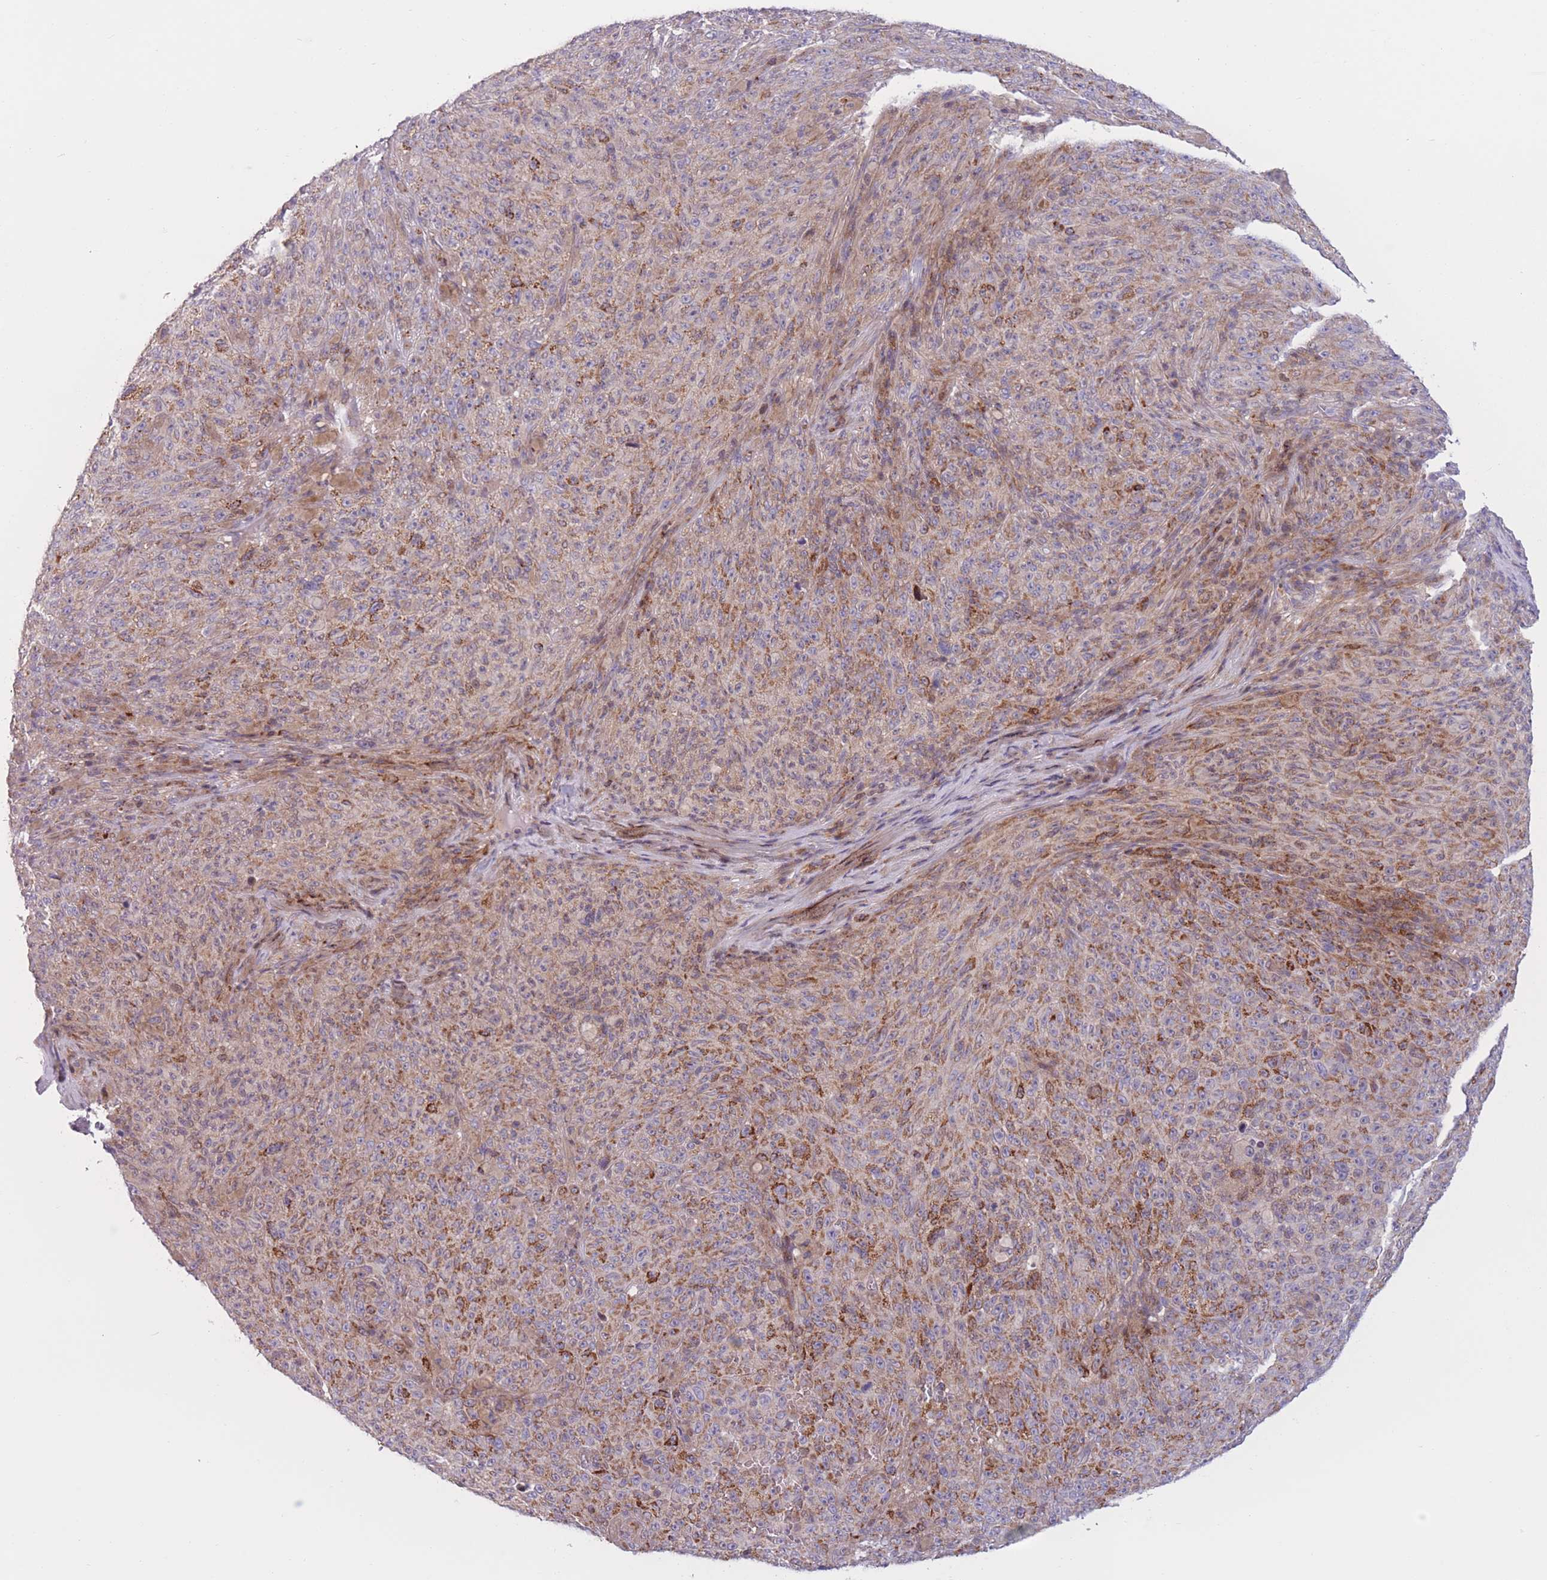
{"staining": {"intensity": "strong", "quantity": "<25%", "location": "cytoplasmic/membranous"}, "tissue": "melanoma", "cell_type": "Tumor cells", "image_type": "cancer", "snomed": [{"axis": "morphology", "description": "Malignant melanoma, NOS"}, {"axis": "topography", "description": "Skin"}], "caption": "Tumor cells reveal medium levels of strong cytoplasmic/membranous positivity in about <25% of cells in melanoma.", "gene": "PDE4A", "patient": {"sex": "female", "age": 82}}